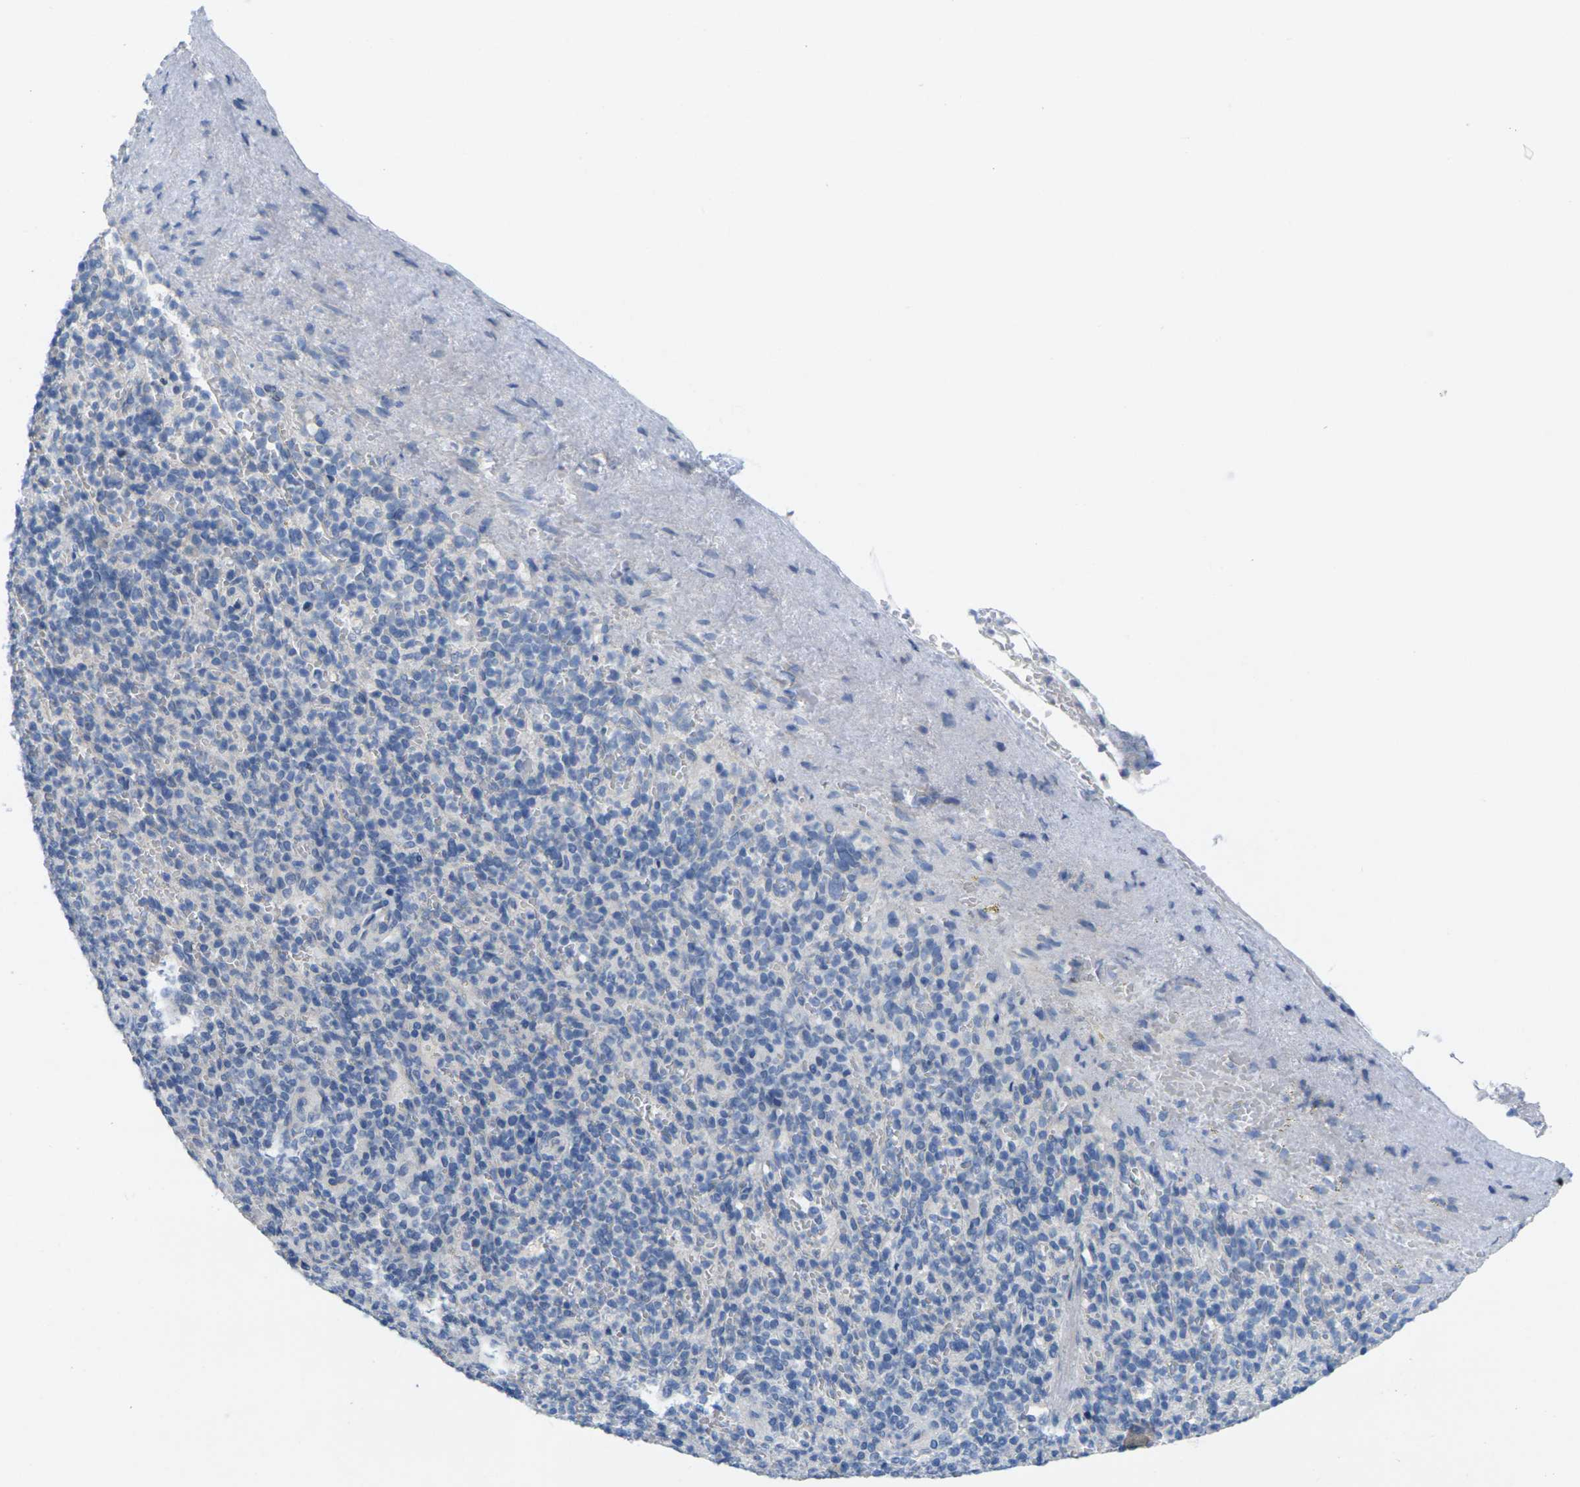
{"staining": {"intensity": "moderate", "quantity": "<25%", "location": "cytoplasmic/membranous"}, "tissue": "spleen", "cell_type": "Cells in red pulp", "image_type": "normal", "snomed": [{"axis": "morphology", "description": "Normal tissue, NOS"}, {"axis": "topography", "description": "Spleen"}], "caption": "Cells in red pulp display low levels of moderate cytoplasmic/membranous staining in about <25% of cells in benign human spleen. (Stains: DAB (3,3'-diaminobenzidine) in brown, nuclei in blue, Microscopy: brightfield microscopy at high magnification).", "gene": "TNNI3", "patient": {"sex": "female", "age": 74}}